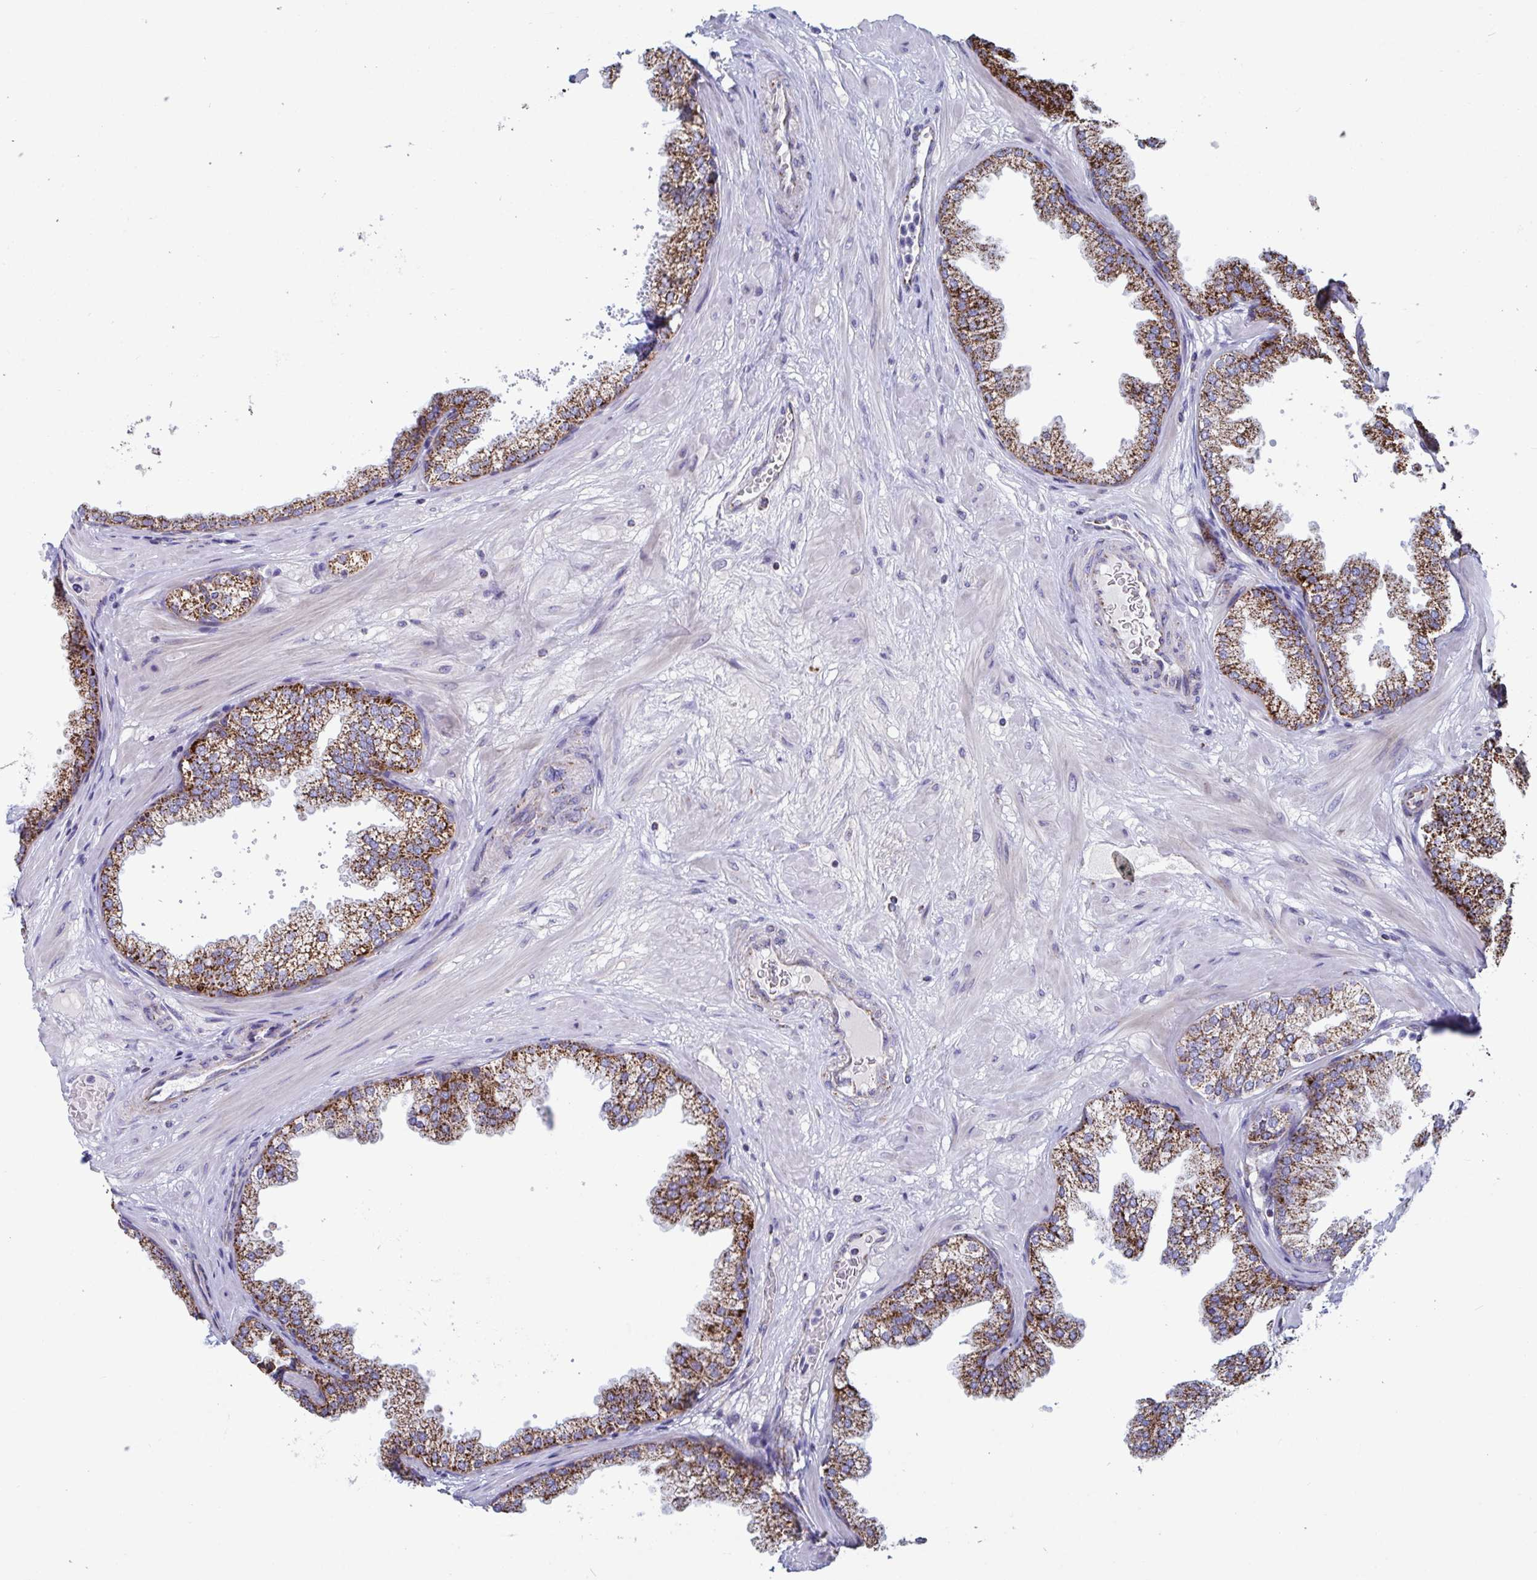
{"staining": {"intensity": "strong", "quantity": ">75%", "location": "cytoplasmic/membranous"}, "tissue": "prostate", "cell_type": "Glandular cells", "image_type": "normal", "snomed": [{"axis": "morphology", "description": "Normal tissue, NOS"}, {"axis": "topography", "description": "Prostate"}], "caption": "Brown immunohistochemical staining in benign prostate displays strong cytoplasmic/membranous expression in approximately >75% of glandular cells. (Stains: DAB in brown, nuclei in blue, Microscopy: brightfield microscopy at high magnification).", "gene": "BCAT2", "patient": {"sex": "male", "age": 37}}